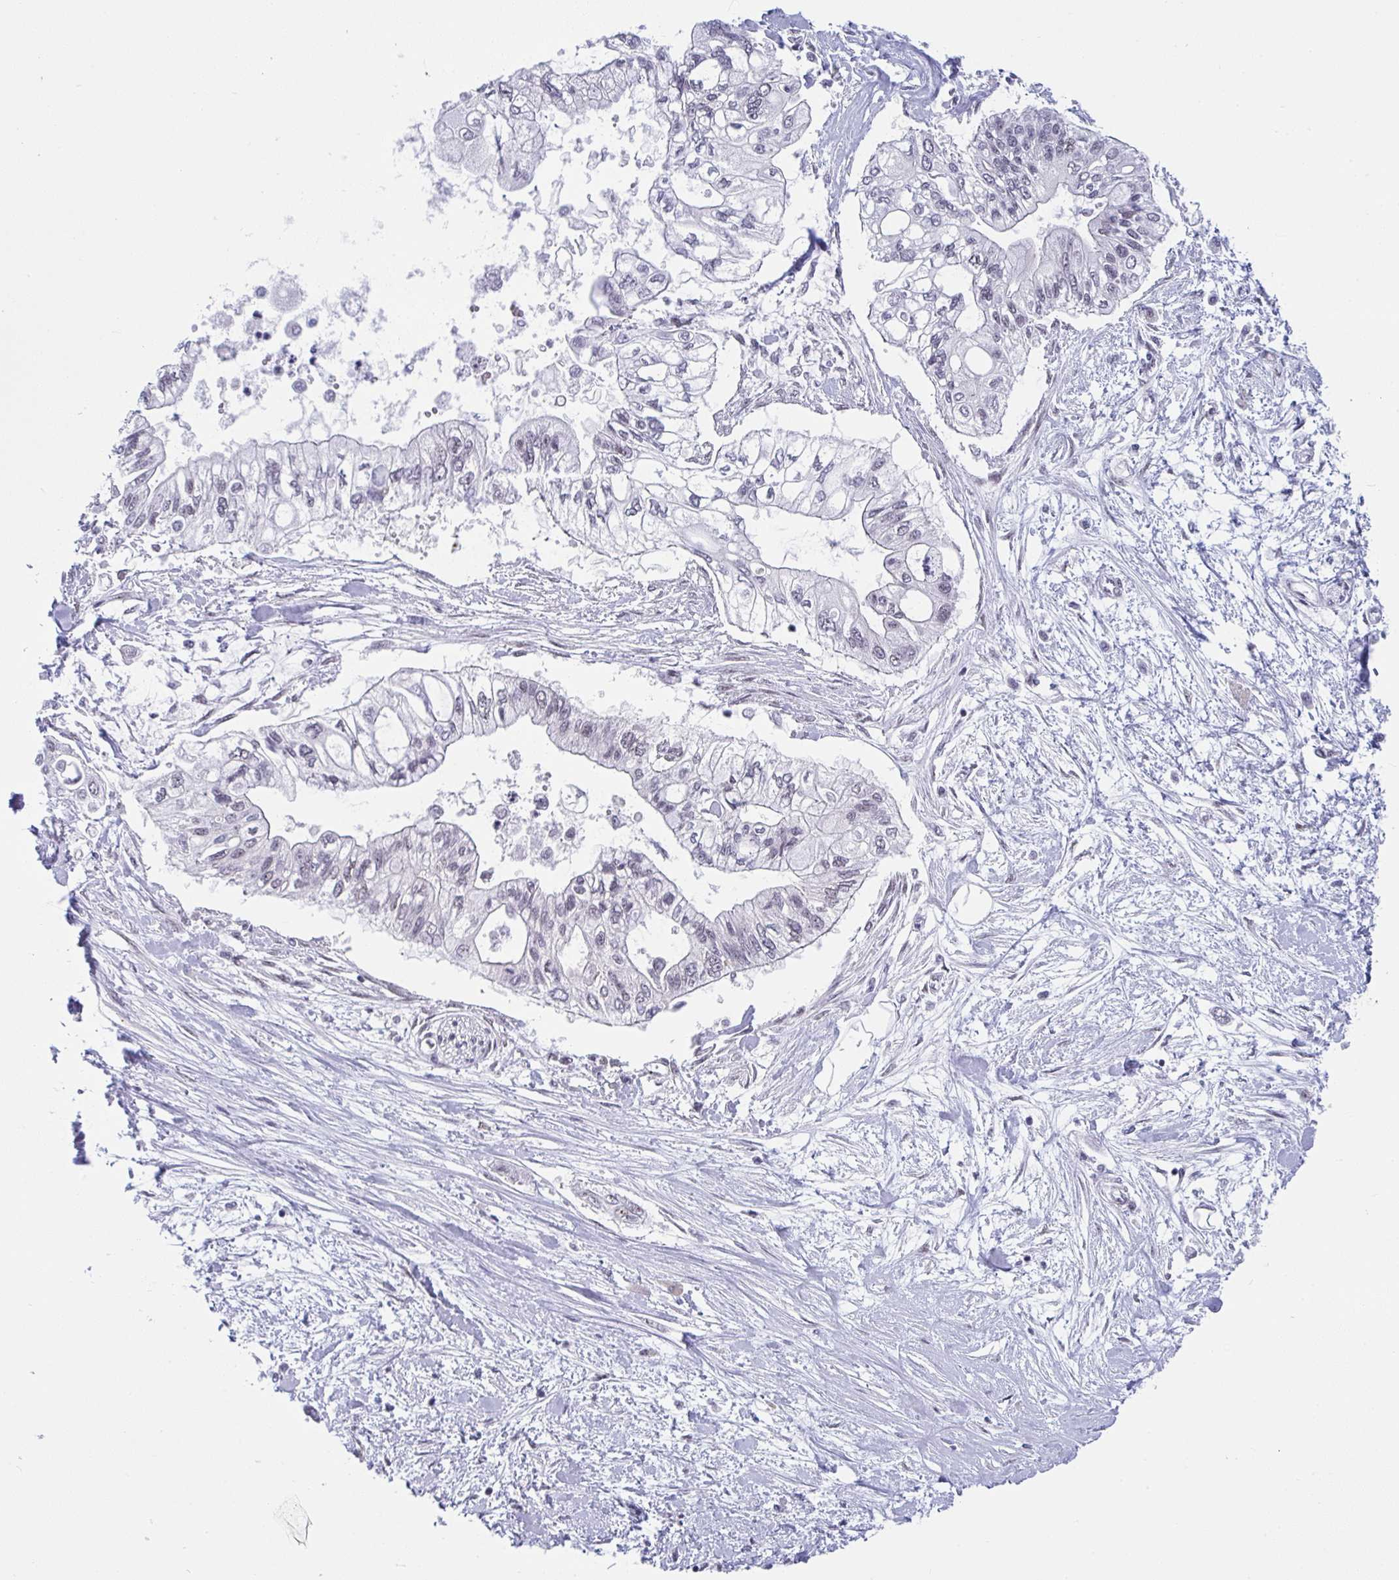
{"staining": {"intensity": "weak", "quantity": "<25%", "location": "nuclear"}, "tissue": "pancreatic cancer", "cell_type": "Tumor cells", "image_type": "cancer", "snomed": [{"axis": "morphology", "description": "Adenocarcinoma, NOS"}, {"axis": "topography", "description": "Pancreas"}], "caption": "Pancreatic cancer was stained to show a protein in brown. There is no significant staining in tumor cells.", "gene": "PRR14", "patient": {"sex": "female", "age": 77}}